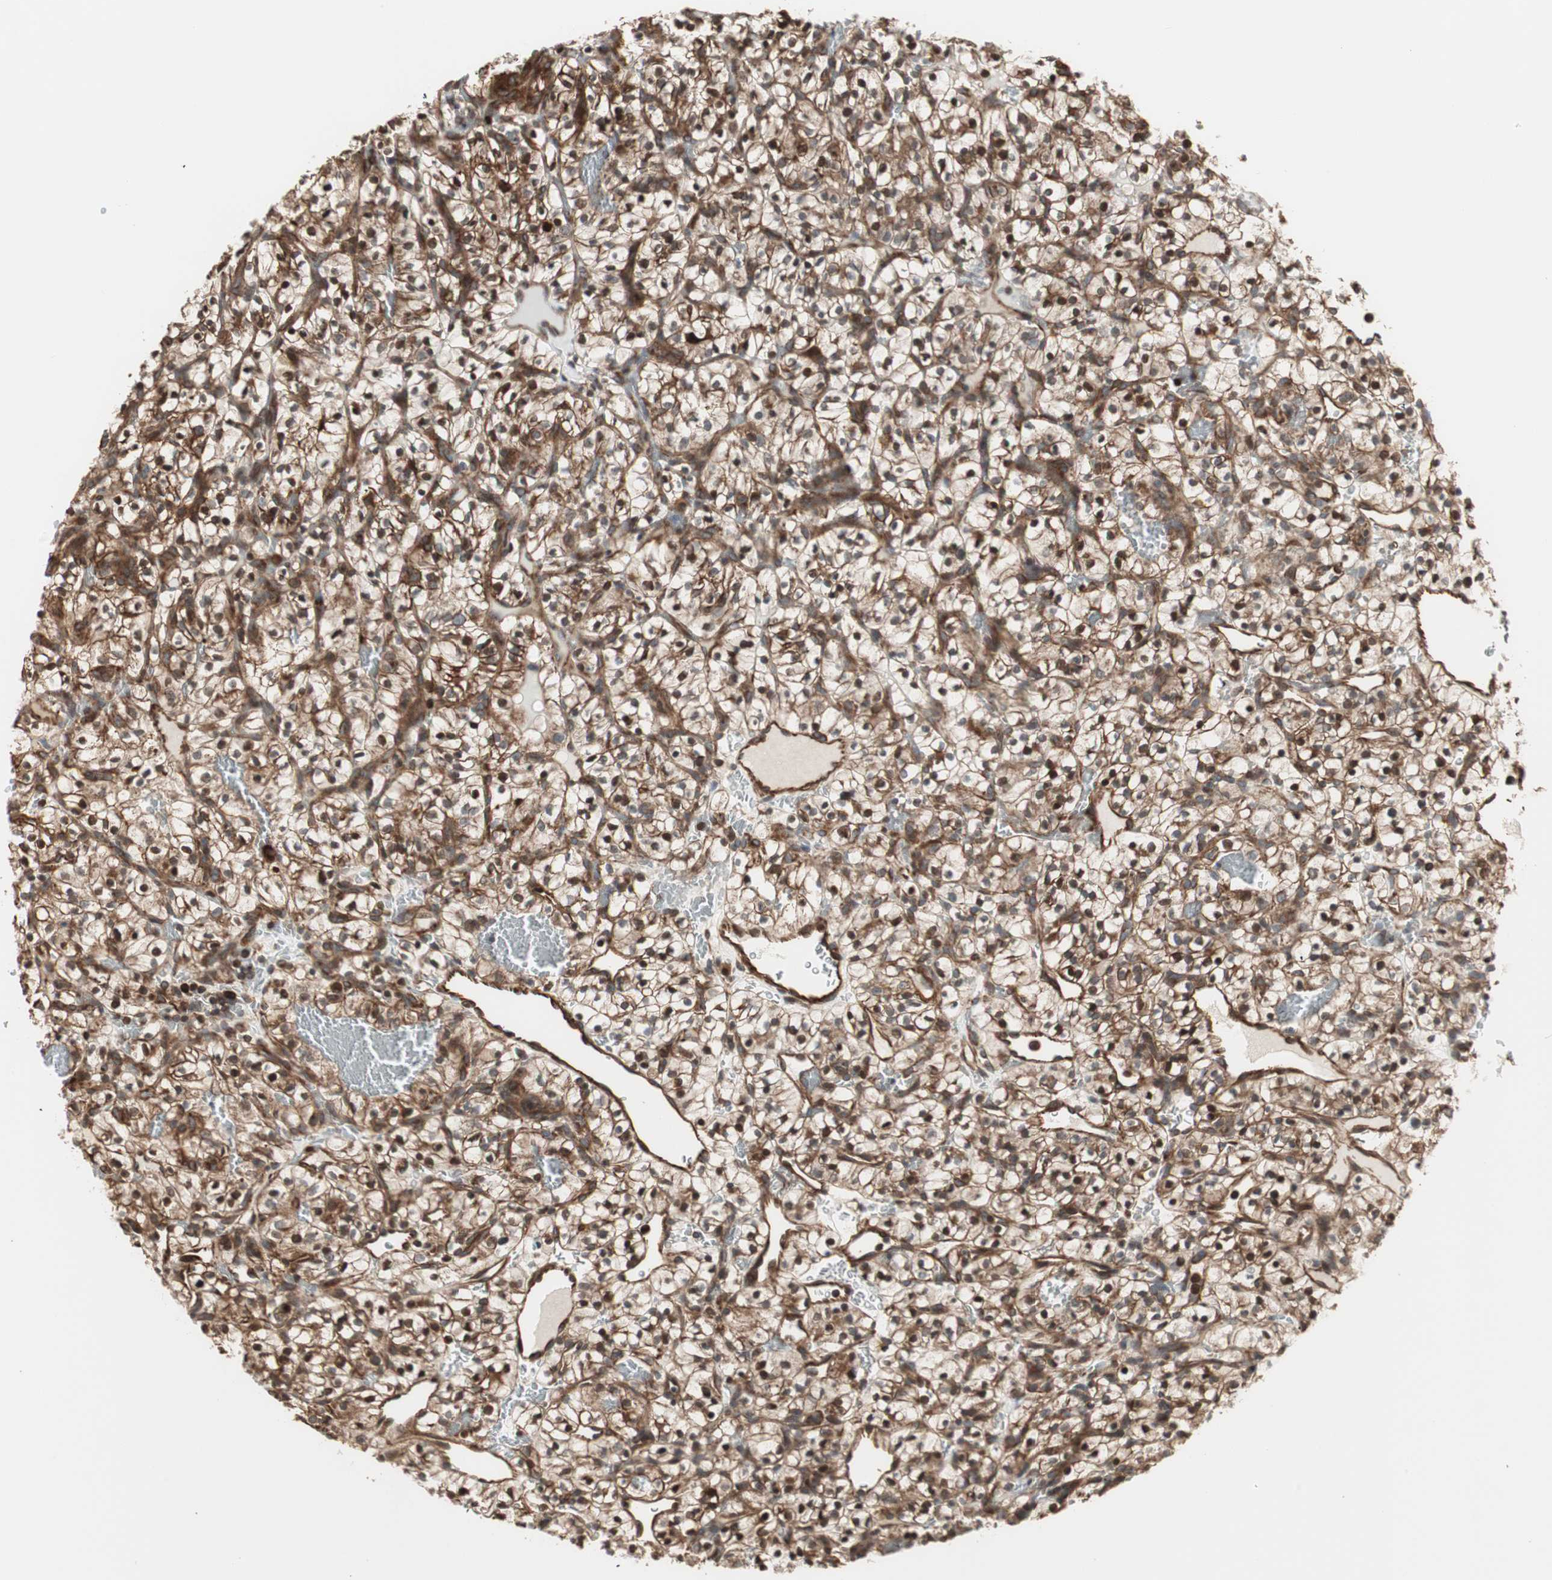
{"staining": {"intensity": "strong", "quantity": ">75%", "location": "cytoplasmic/membranous,nuclear"}, "tissue": "renal cancer", "cell_type": "Tumor cells", "image_type": "cancer", "snomed": [{"axis": "morphology", "description": "Adenocarcinoma, NOS"}, {"axis": "topography", "description": "Kidney"}], "caption": "Brown immunohistochemical staining in human adenocarcinoma (renal) reveals strong cytoplasmic/membranous and nuclear staining in about >75% of tumor cells.", "gene": "MAD2L2", "patient": {"sex": "female", "age": 57}}